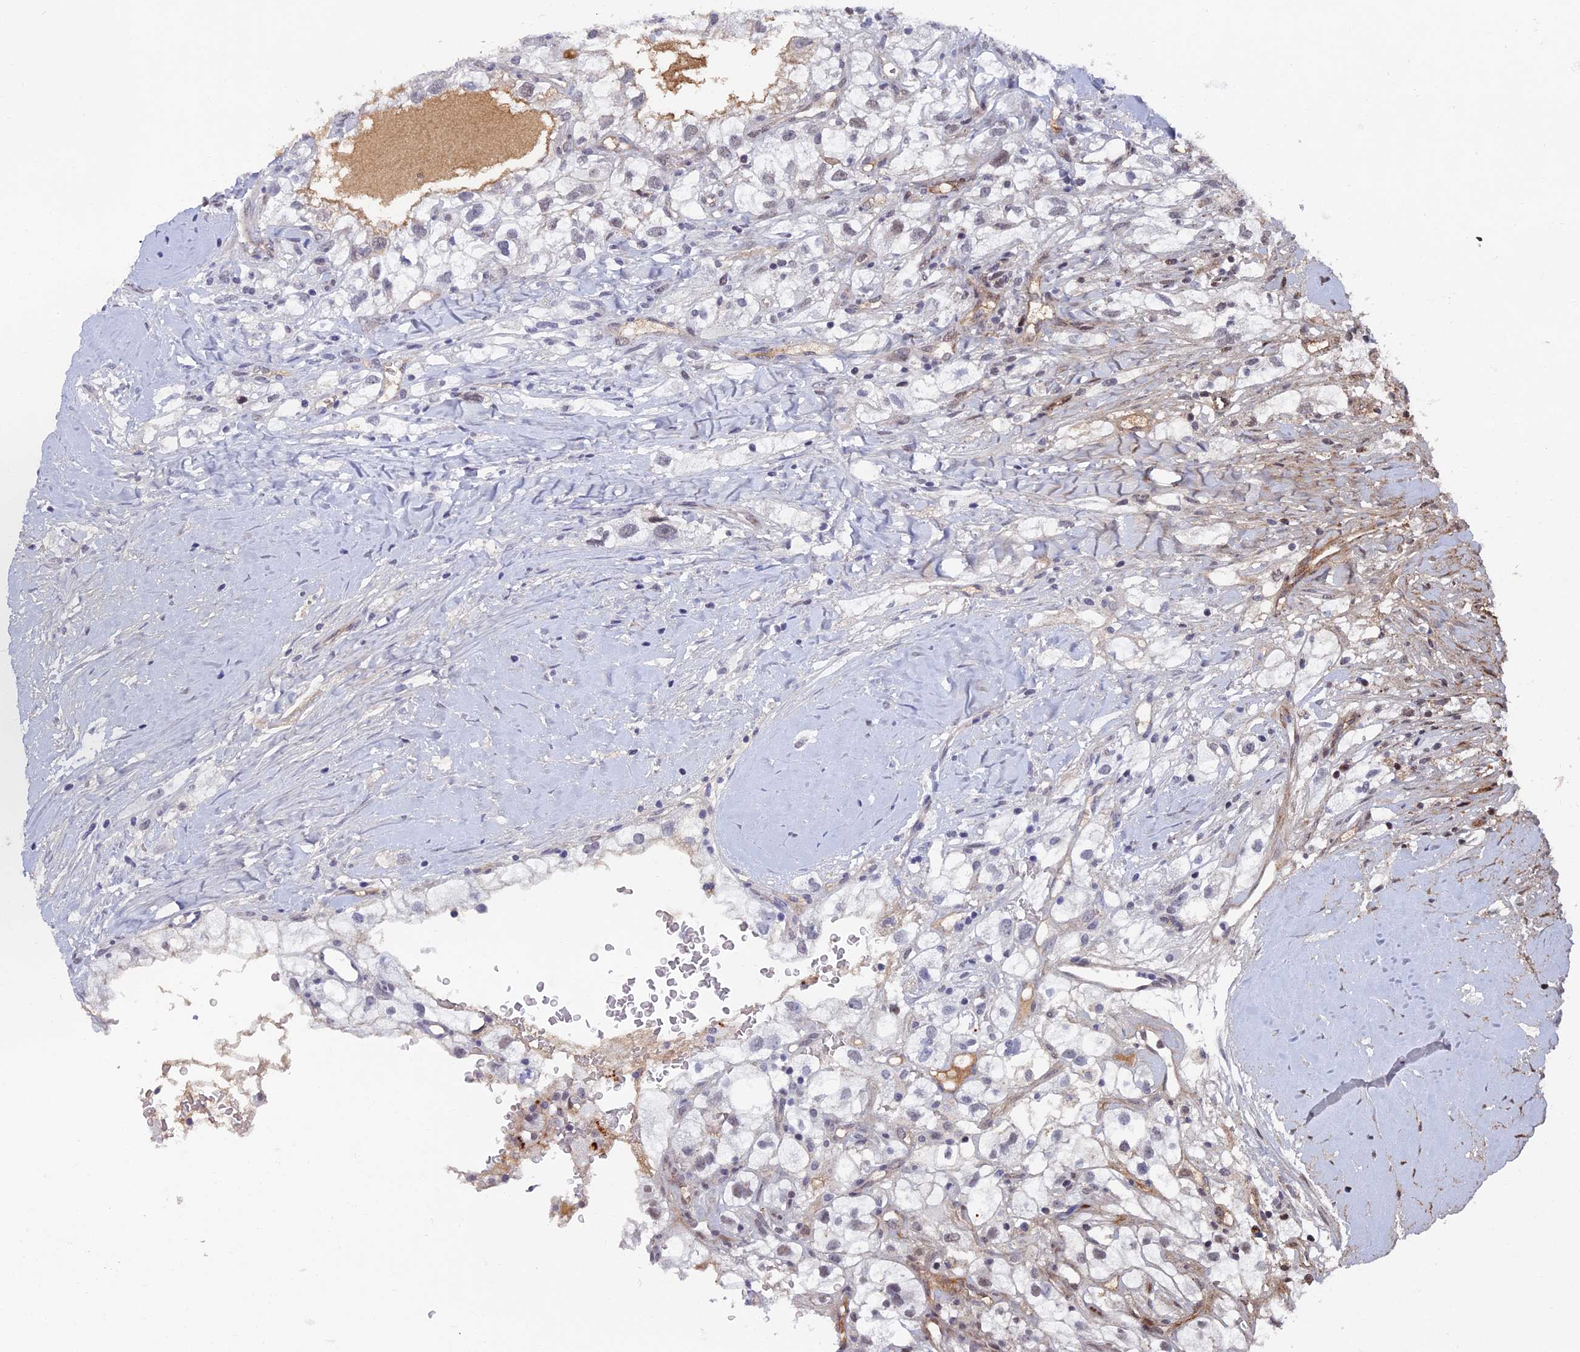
{"staining": {"intensity": "weak", "quantity": "<25%", "location": "cytoplasmic/membranous"}, "tissue": "renal cancer", "cell_type": "Tumor cells", "image_type": "cancer", "snomed": [{"axis": "morphology", "description": "Adenocarcinoma, NOS"}, {"axis": "topography", "description": "Kidney"}], "caption": "This is an immunohistochemistry histopathology image of renal adenocarcinoma. There is no staining in tumor cells.", "gene": "TAF13", "patient": {"sex": "male", "age": 59}}